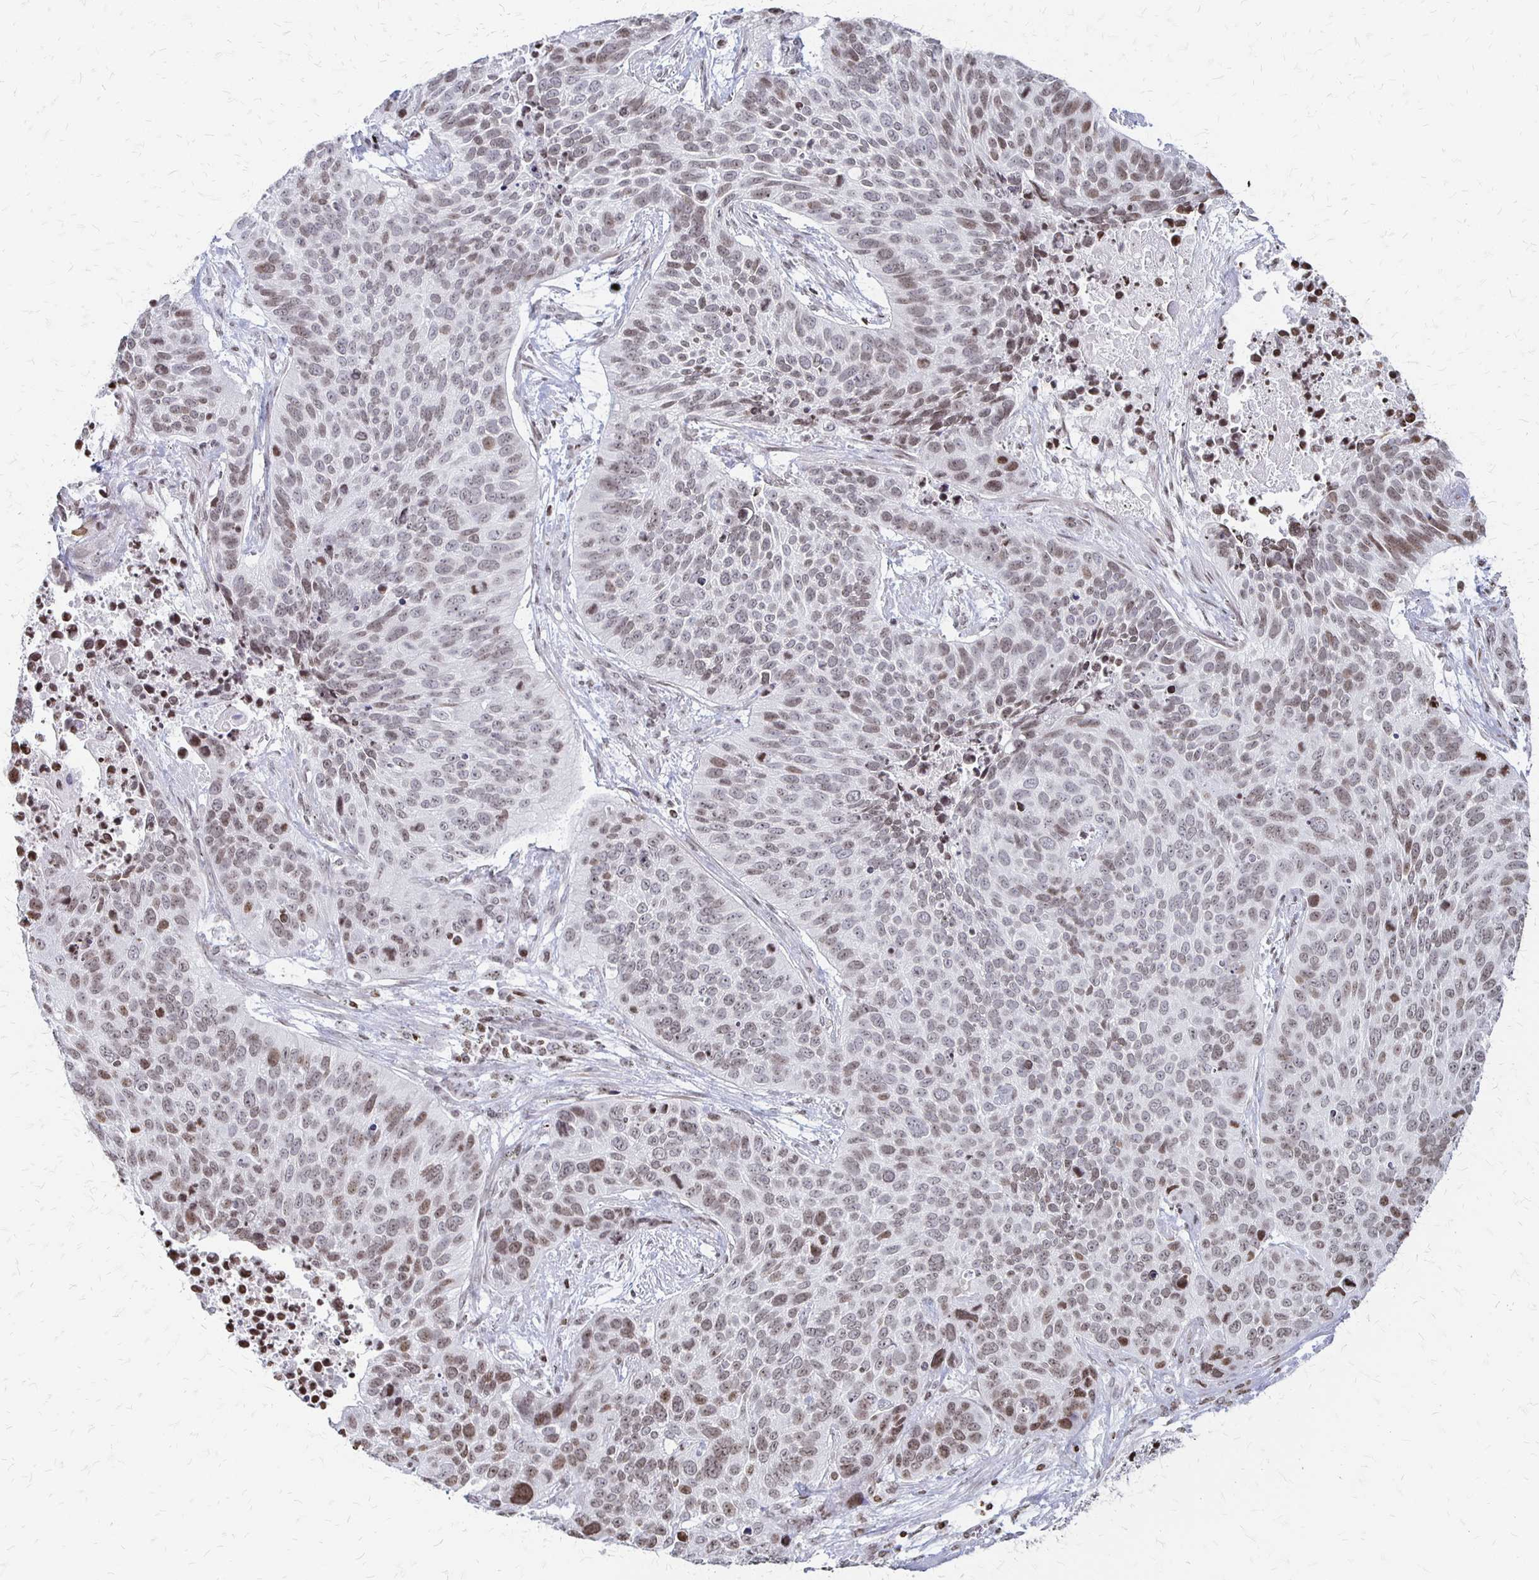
{"staining": {"intensity": "weak", "quantity": "25%-75%", "location": "nuclear"}, "tissue": "lung cancer", "cell_type": "Tumor cells", "image_type": "cancer", "snomed": [{"axis": "morphology", "description": "Squamous cell carcinoma, NOS"}, {"axis": "topography", "description": "Lung"}], "caption": "A brown stain labels weak nuclear staining of a protein in squamous cell carcinoma (lung) tumor cells.", "gene": "ZNF280C", "patient": {"sex": "male", "age": 62}}